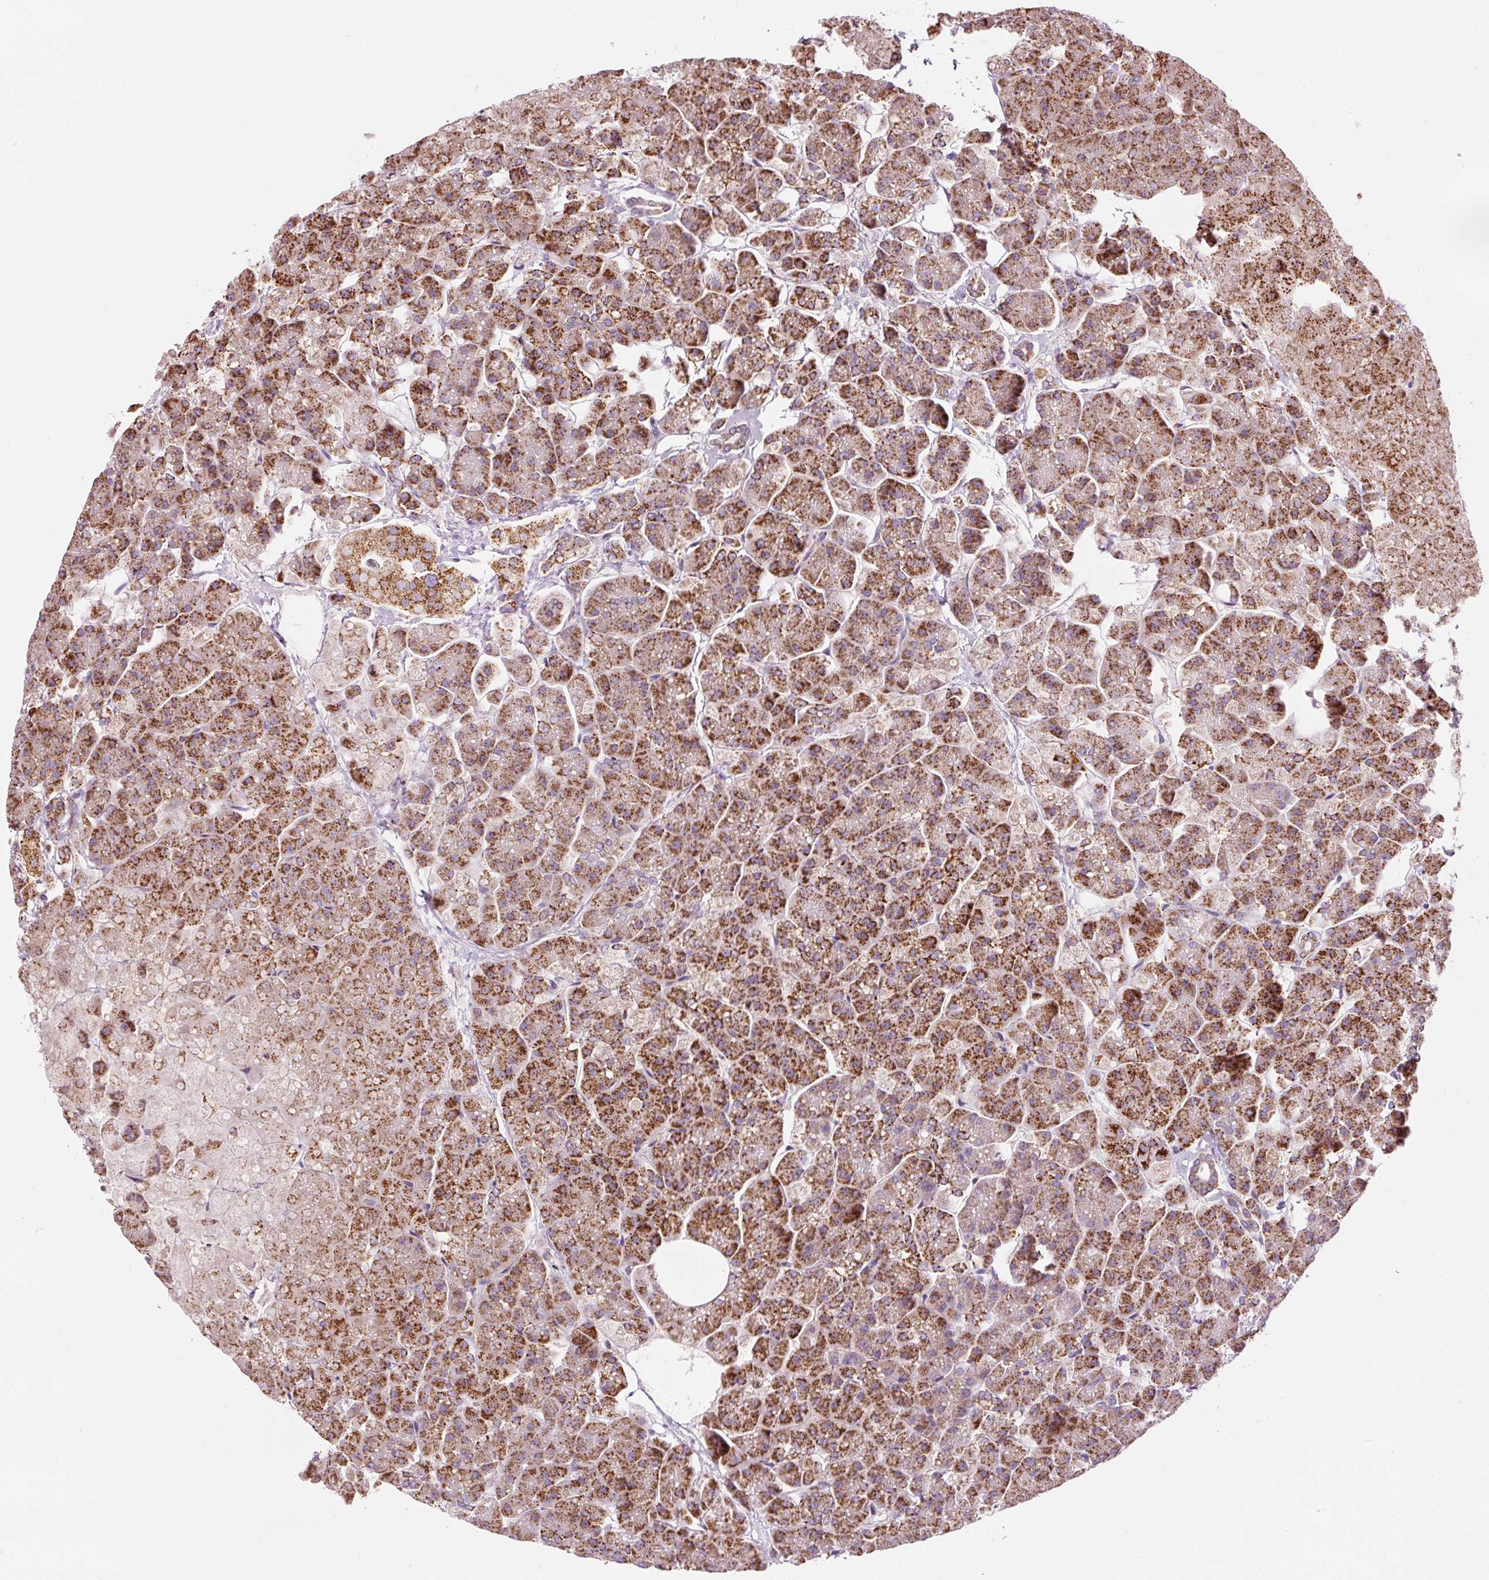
{"staining": {"intensity": "strong", "quantity": ">75%", "location": "cytoplasmic/membranous"}, "tissue": "pancreas", "cell_type": "Exocrine glandular cells", "image_type": "normal", "snomed": [{"axis": "morphology", "description": "Normal tissue, NOS"}, {"axis": "topography", "description": "Pancreas"}, {"axis": "topography", "description": "Peripheral nerve tissue"}], "caption": "A histopathology image showing strong cytoplasmic/membranous positivity in approximately >75% of exocrine glandular cells in unremarkable pancreas, as visualized by brown immunohistochemical staining.", "gene": "NDUFB4", "patient": {"sex": "male", "age": 54}}